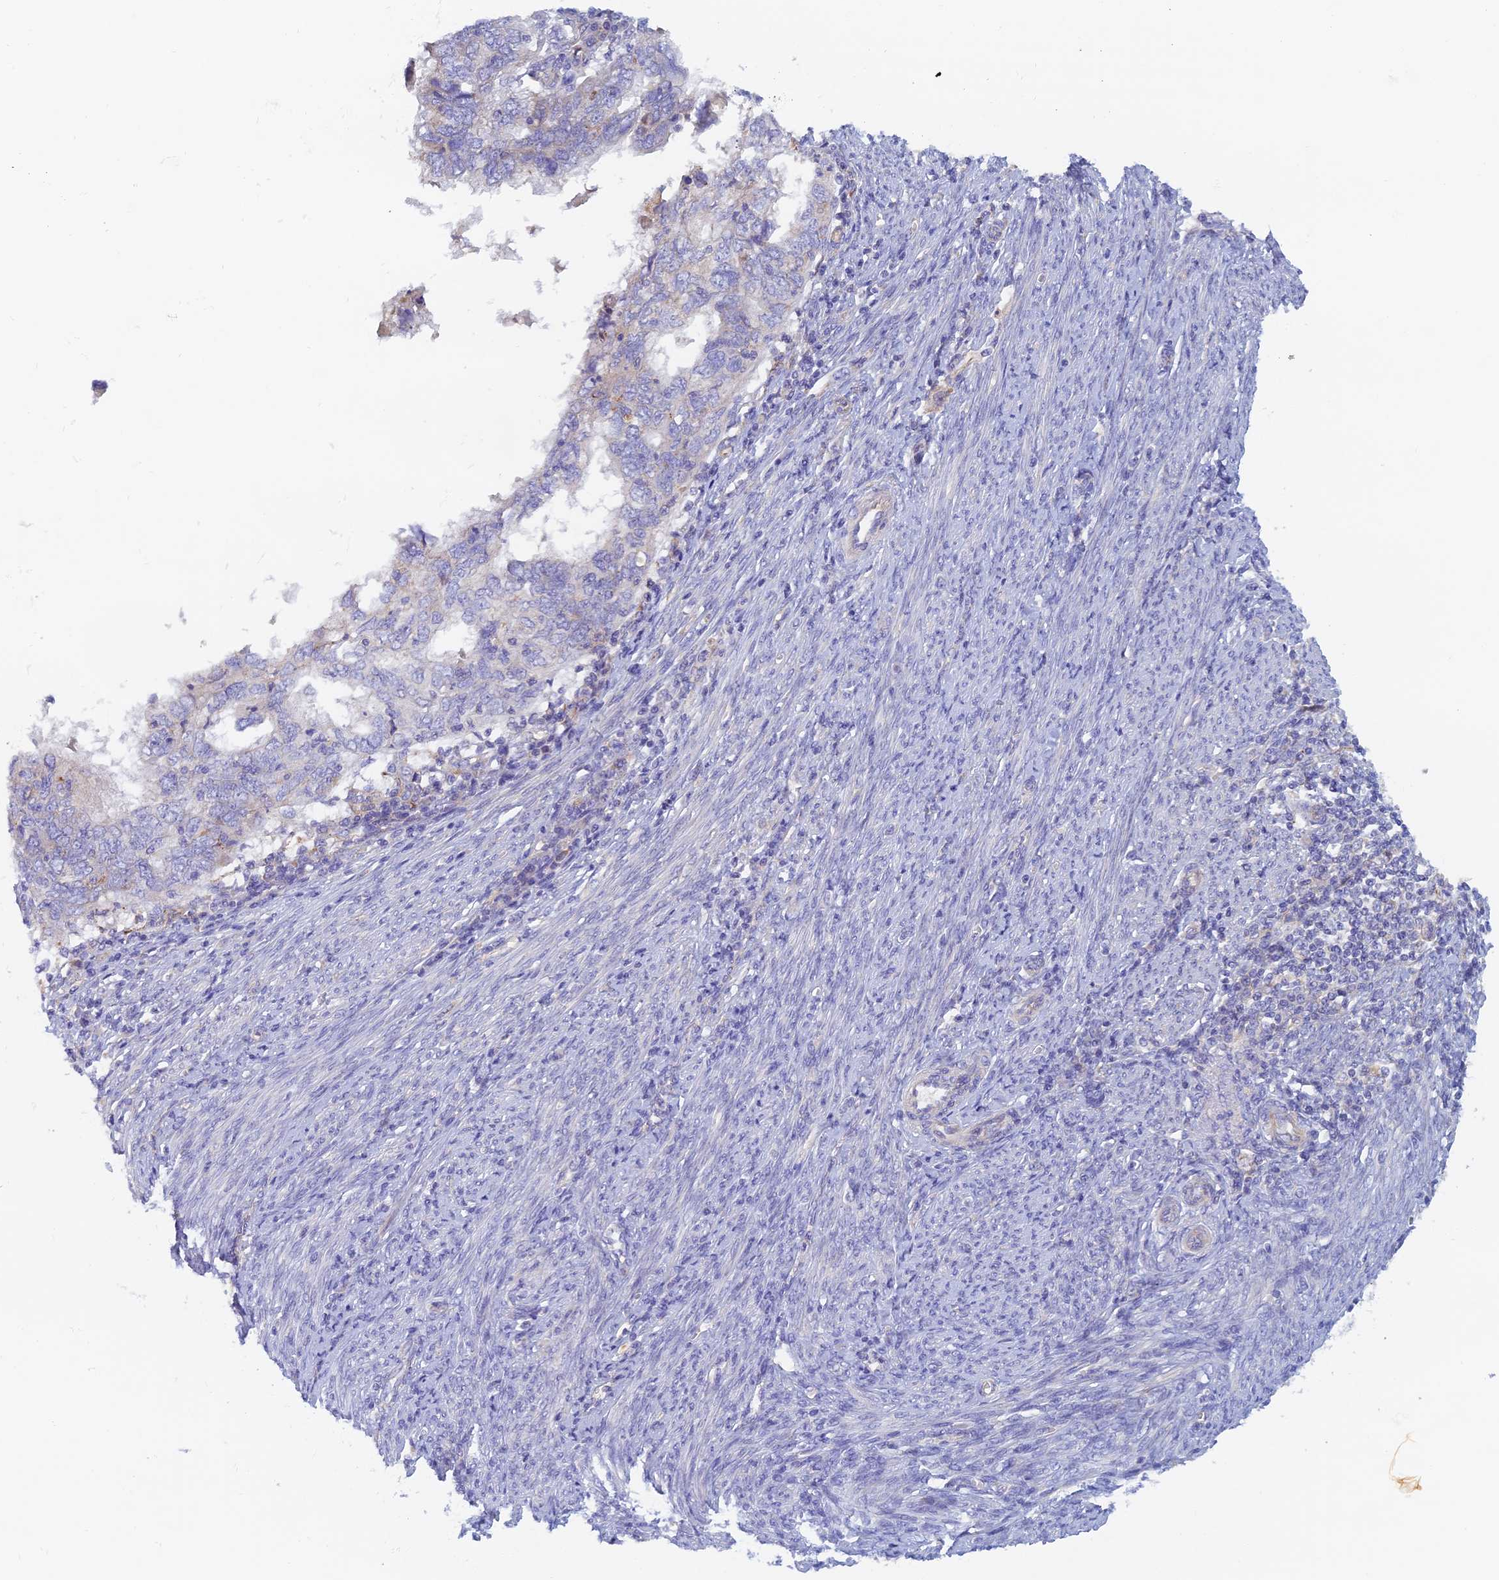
{"staining": {"intensity": "negative", "quantity": "none", "location": "none"}, "tissue": "endometrial cancer", "cell_type": "Tumor cells", "image_type": "cancer", "snomed": [{"axis": "morphology", "description": "Adenocarcinoma, NOS"}, {"axis": "topography", "description": "Uterus"}], "caption": "A high-resolution micrograph shows IHC staining of adenocarcinoma (endometrial), which exhibits no significant positivity in tumor cells.", "gene": "TMEM44", "patient": {"sex": "female", "age": 77}}